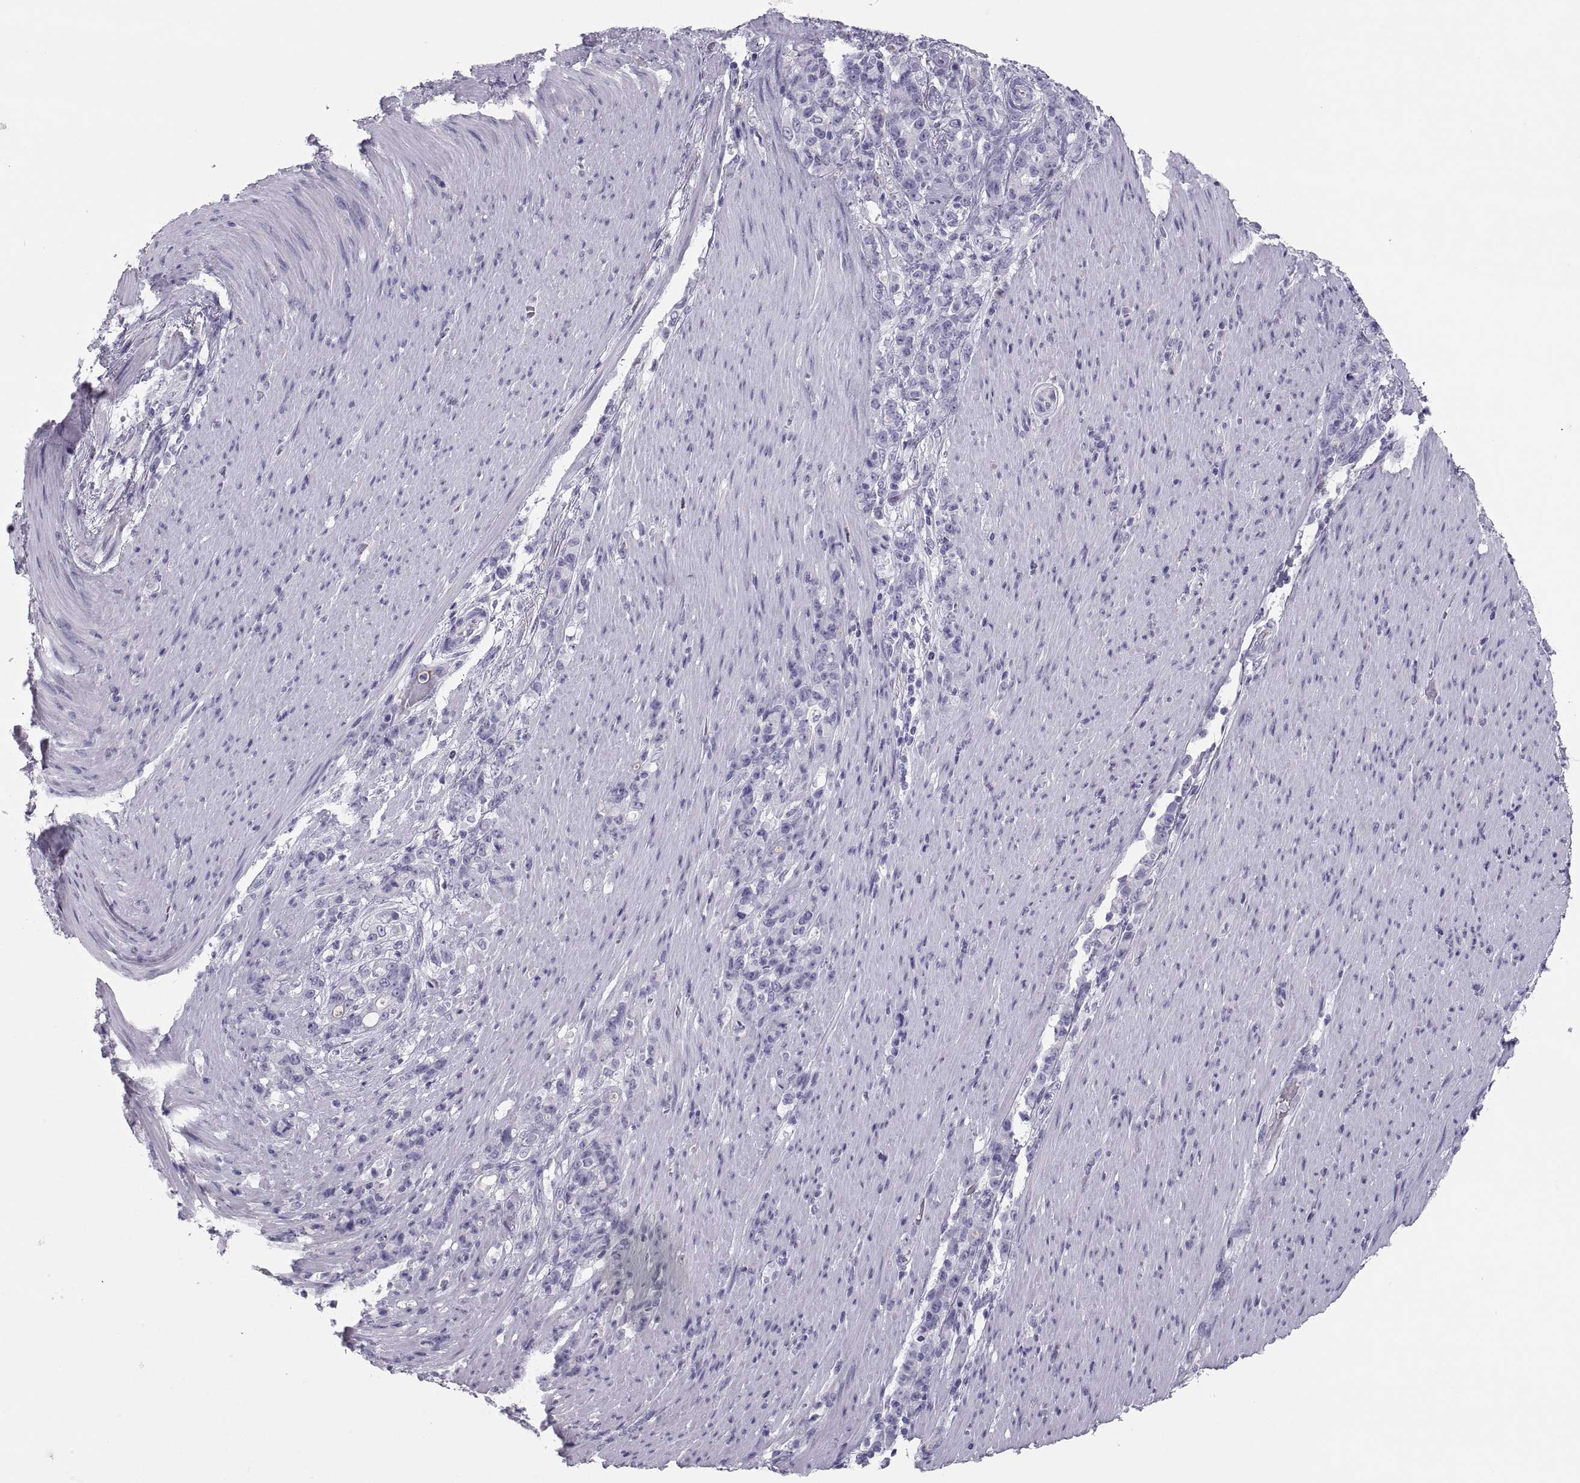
{"staining": {"intensity": "negative", "quantity": "none", "location": "none"}, "tissue": "stomach cancer", "cell_type": "Tumor cells", "image_type": "cancer", "snomed": [{"axis": "morphology", "description": "Adenocarcinoma, NOS"}, {"axis": "topography", "description": "Stomach"}], "caption": "Immunohistochemistry histopathology image of adenocarcinoma (stomach) stained for a protein (brown), which shows no positivity in tumor cells.", "gene": "MAGEB2", "patient": {"sex": "female", "age": 79}}